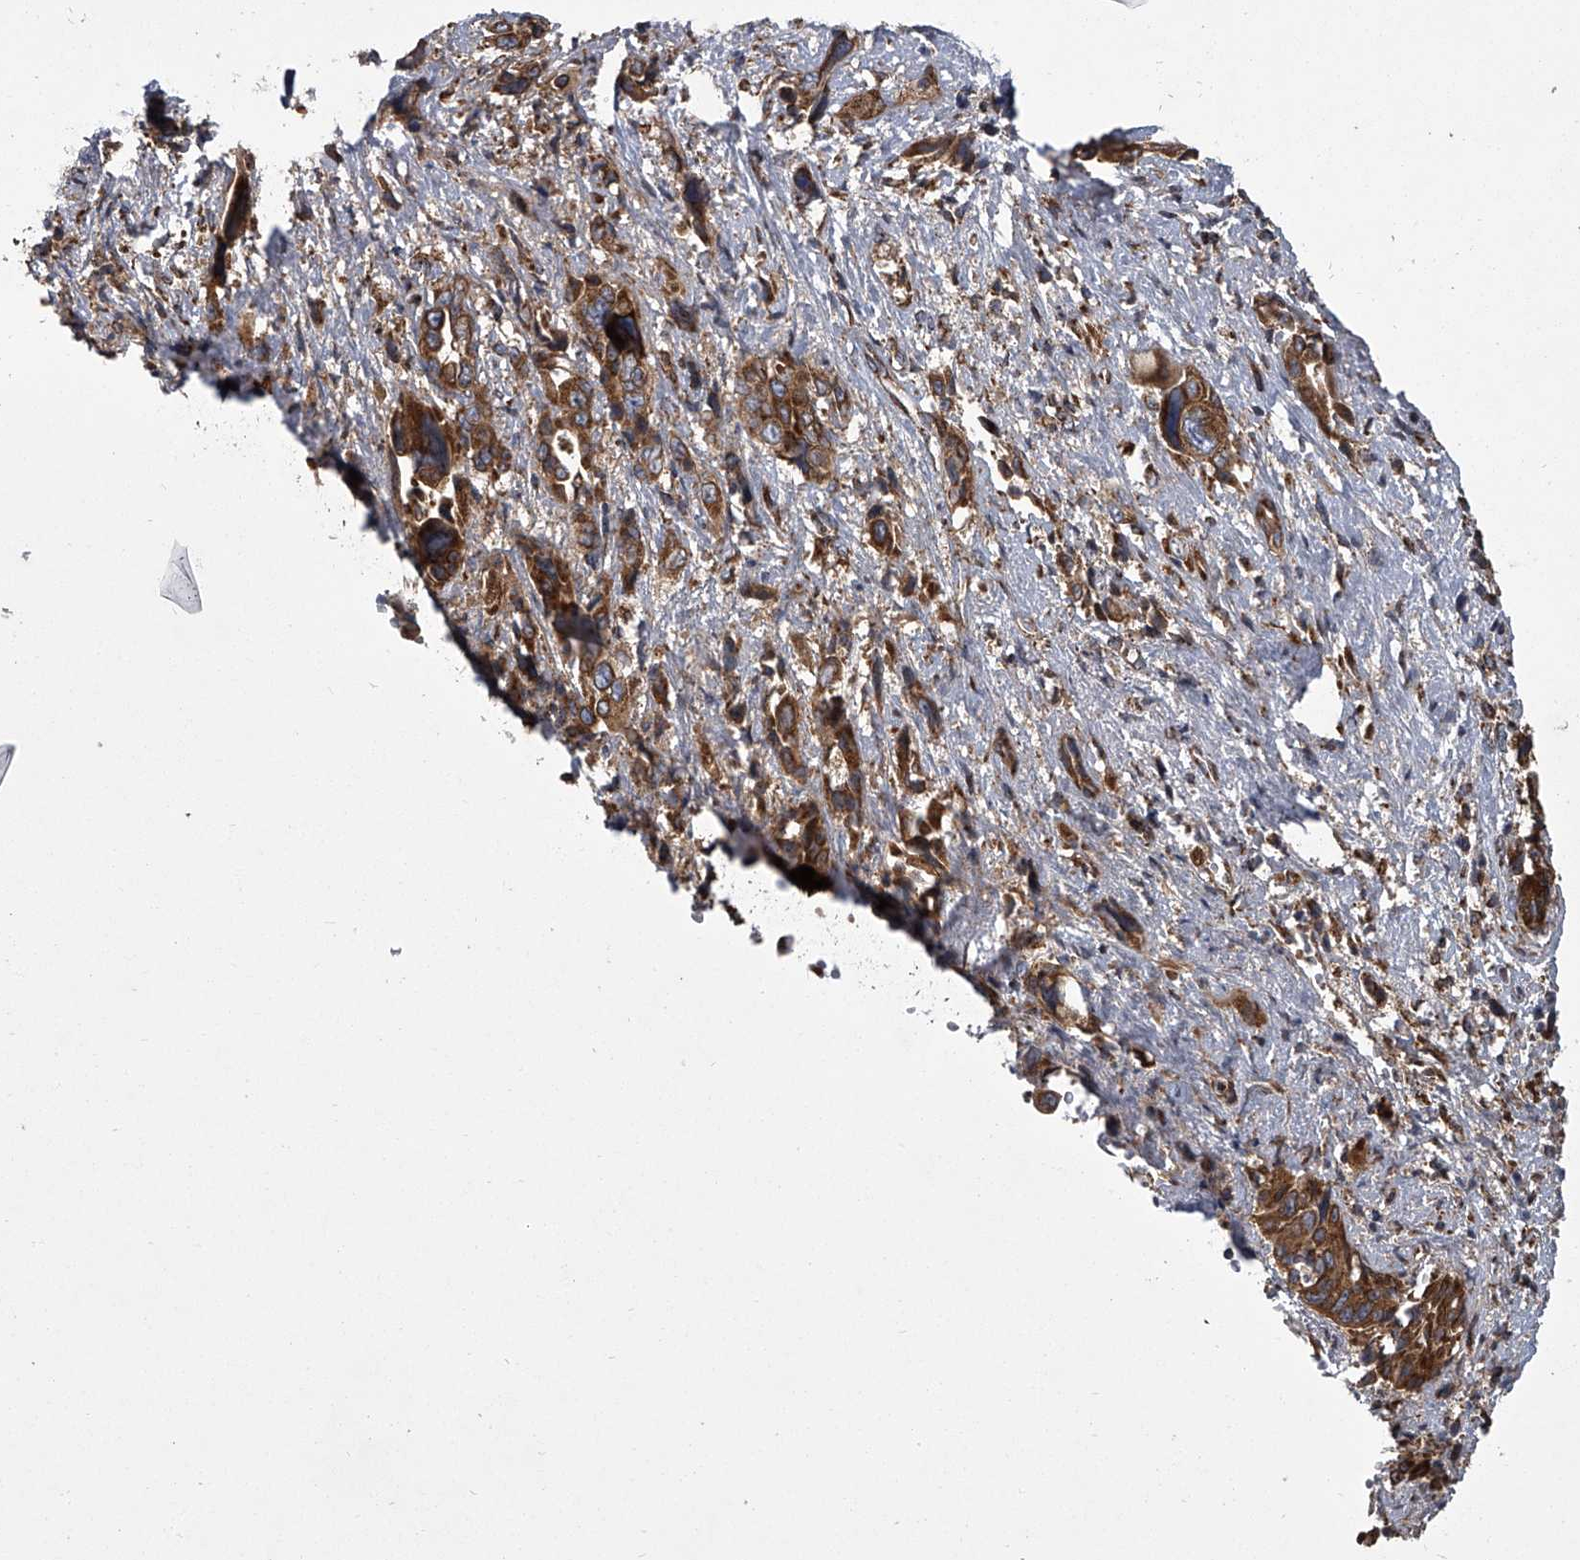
{"staining": {"intensity": "moderate", "quantity": ">75%", "location": "cytoplasmic/membranous"}, "tissue": "pancreatic cancer", "cell_type": "Tumor cells", "image_type": "cancer", "snomed": [{"axis": "morphology", "description": "Adenocarcinoma, NOS"}, {"axis": "topography", "description": "Pancreas"}], "caption": "IHC micrograph of human pancreatic cancer stained for a protein (brown), which displays medium levels of moderate cytoplasmic/membranous expression in approximately >75% of tumor cells.", "gene": "ZC3H15", "patient": {"sex": "male", "age": 46}}